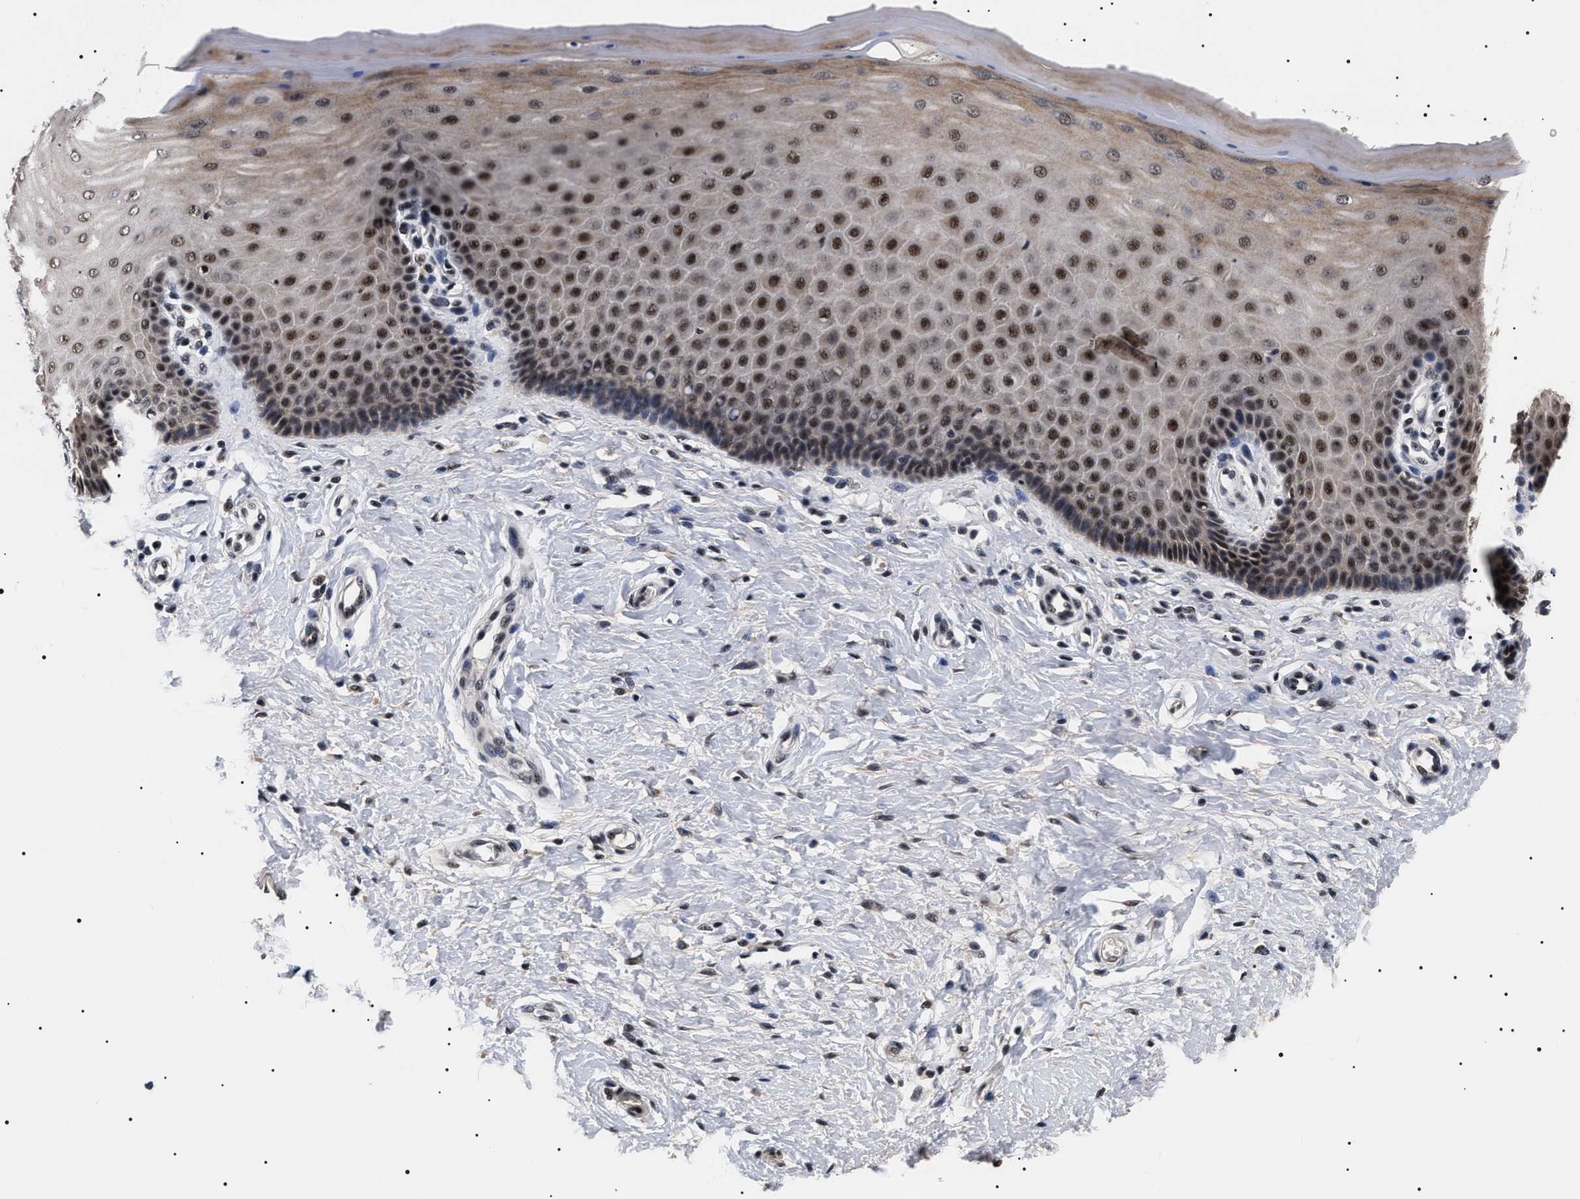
{"staining": {"intensity": "strong", "quantity": ">75%", "location": "cytoplasmic/membranous,nuclear"}, "tissue": "cervix", "cell_type": "Glandular cells", "image_type": "normal", "snomed": [{"axis": "morphology", "description": "Normal tissue, NOS"}, {"axis": "topography", "description": "Cervix"}], "caption": "Immunohistochemical staining of benign human cervix demonstrates high levels of strong cytoplasmic/membranous,nuclear staining in about >75% of glandular cells. Using DAB (3,3'-diaminobenzidine) (brown) and hematoxylin (blue) stains, captured at high magnification using brightfield microscopy.", "gene": "CAAP1", "patient": {"sex": "female", "age": 55}}